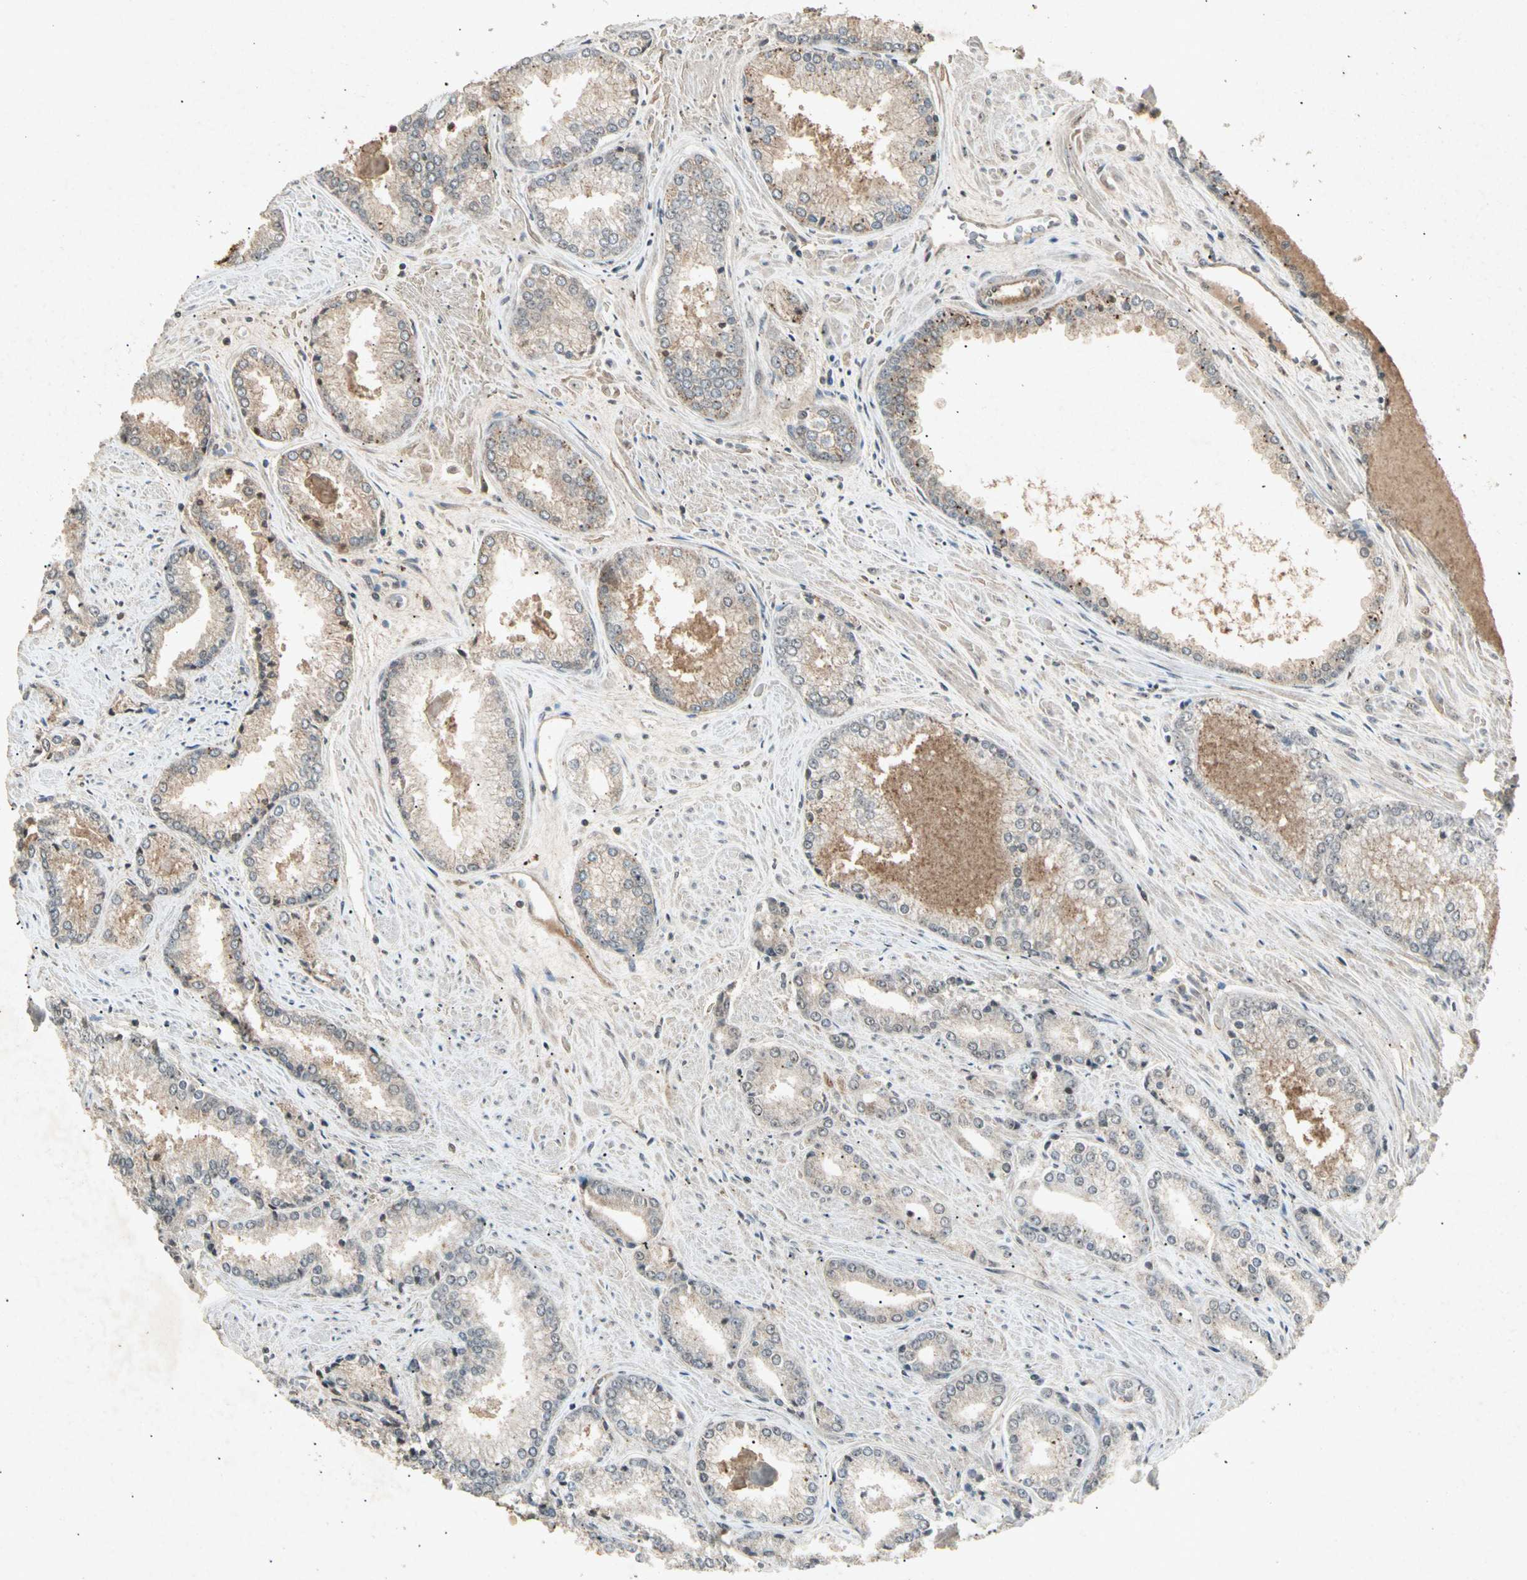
{"staining": {"intensity": "moderate", "quantity": ">75%", "location": "cytoplasmic/membranous"}, "tissue": "prostate cancer", "cell_type": "Tumor cells", "image_type": "cancer", "snomed": [{"axis": "morphology", "description": "Adenocarcinoma, Low grade"}, {"axis": "topography", "description": "Prostate"}], "caption": "Protein expression analysis of prostate low-grade adenocarcinoma demonstrates moderate cytoplasmic/membranous staining in approximately >75% of tumor cells.", "gene": "CP", "patient": {"sex": "male", "age": 64}}